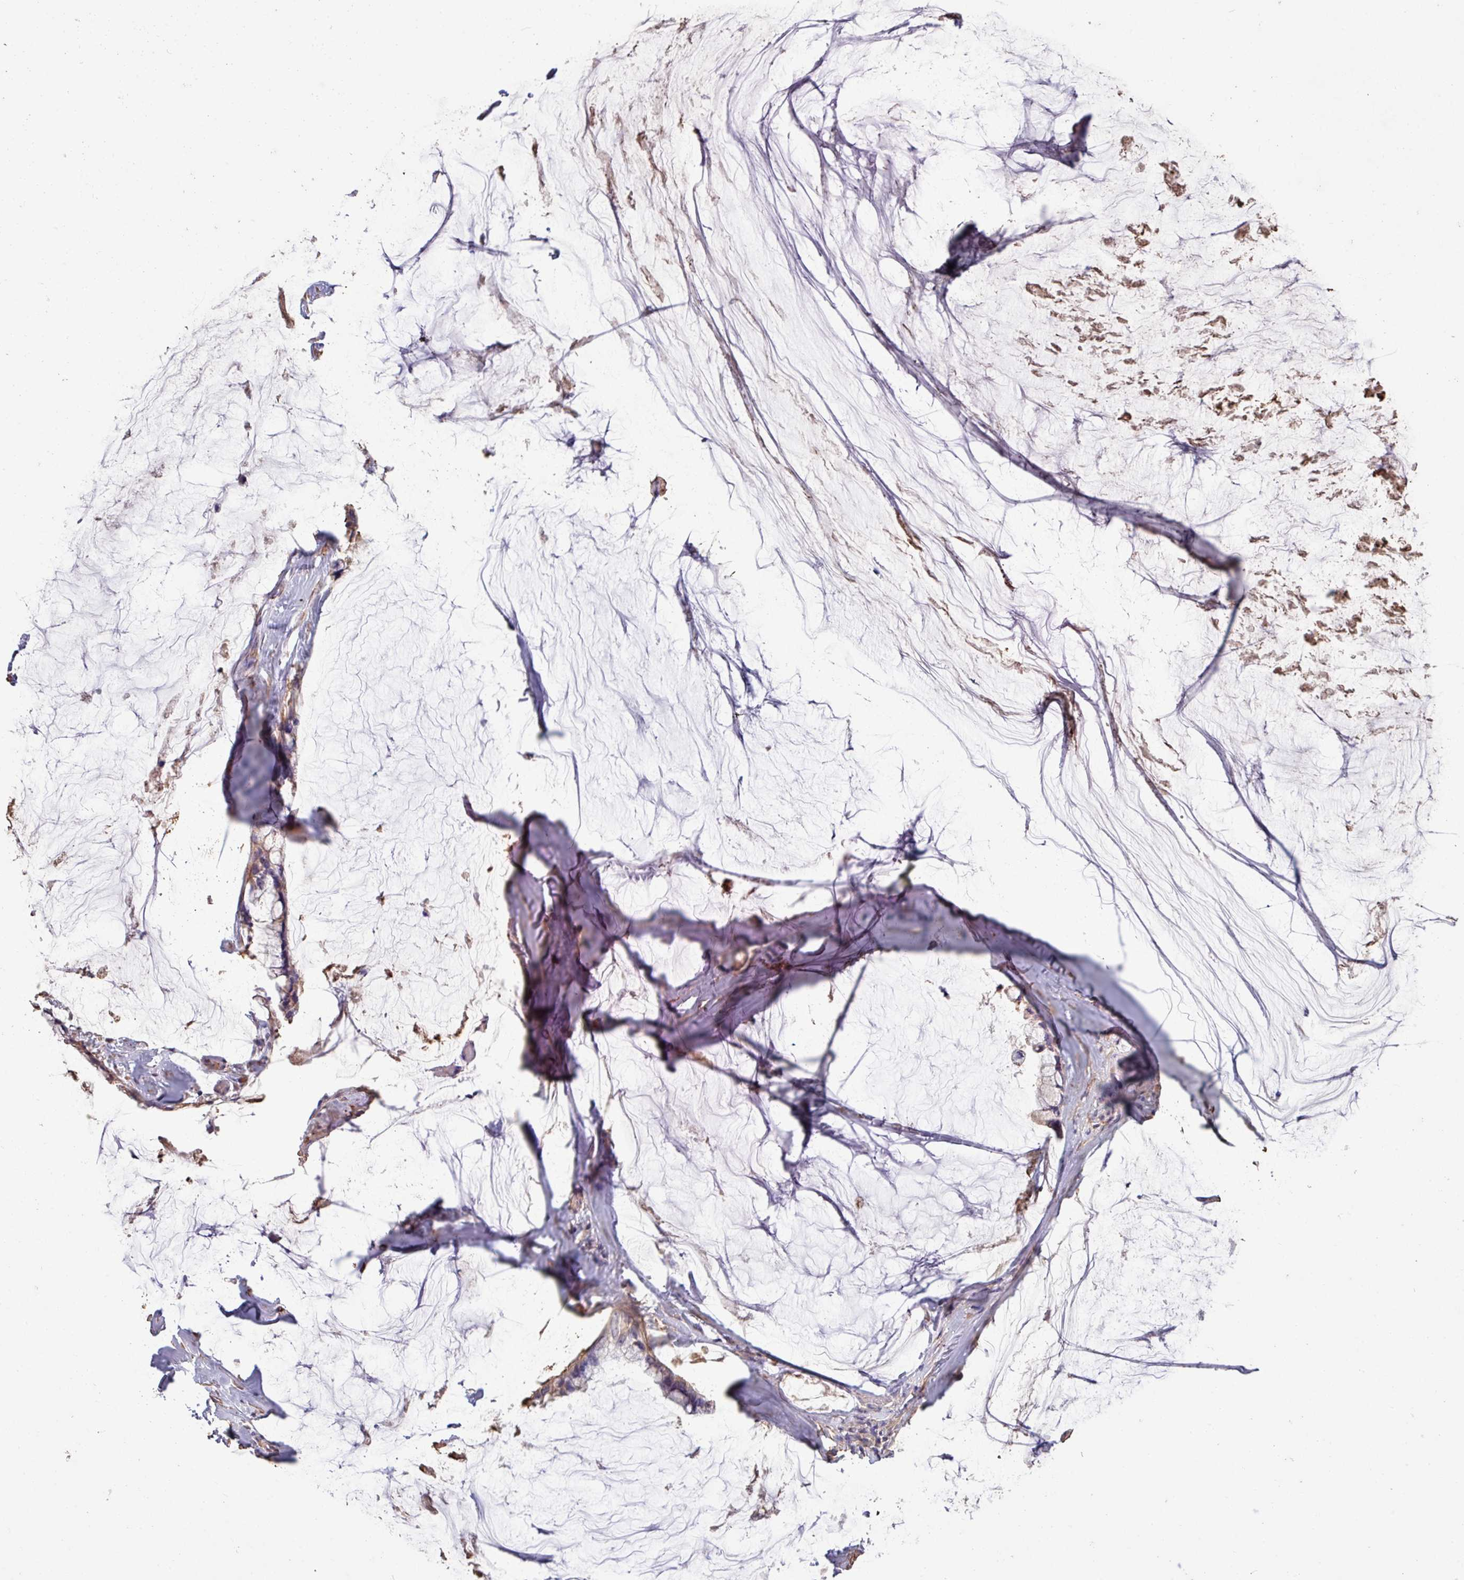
{"staining": {"intensity": "weak", "quantity": "25%-75%", "location": "cytoplasmic/membranous"}, "tissue": "ovarian cancer", "cell_type": "Tumor cells", "image_type": "cancer", "snomed": [{"axis": "morphology", "description": "Cystadenocarcinoma, mucinous, NOS"}, {"axis": "topography", "description": "Ovary"}], "caption": "Protein expression analysis of ovarian cancer reveals weak cytoplasmic/membranous positivity in approximately 25%-75% of tumor cells. (Brightfield microscopy of DAB IHC at high magnification).", "gene": "CAMK2B", "patient": {"sex": "female", "age": 39}}